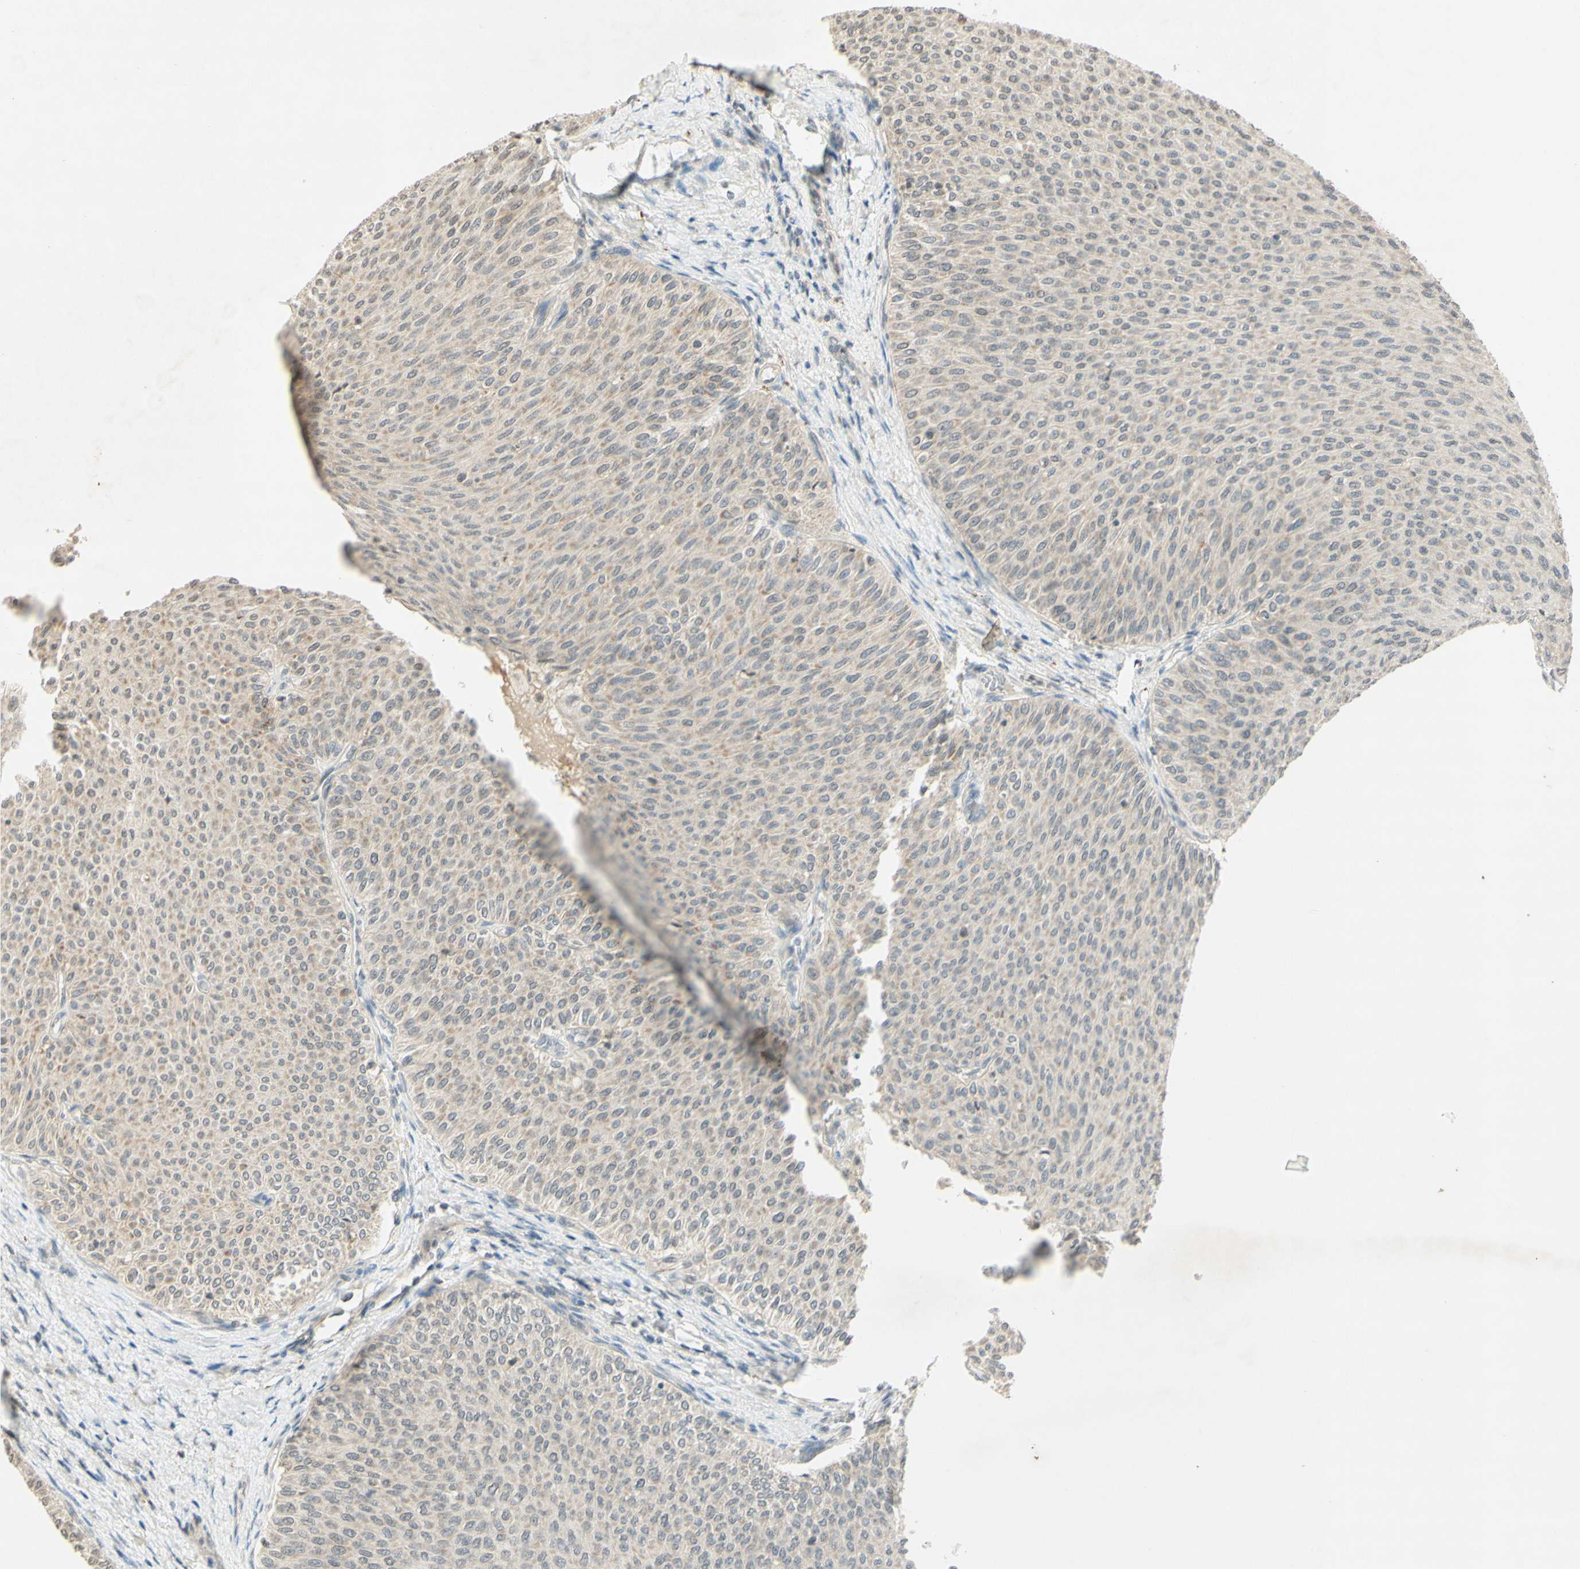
{"staining": {"intensity": "negative", "quantity": "none", "location": "none"}, "tissue": "urothelial cancer", "cell_type": "Tumor cells", "image_type": "cancer", "snomed": [{"axis": "morphology", "description": "Urothelial carcinoma, Low grade"}, {"axis": "topography", "description": "Urinary bladder"}], "caption": "This is an immunohistochemistry (IHC) image of low-grade urothelial carcinoma. There is no positivity in tumor cells.", "gene": "GLI1", "patient": {"sex": "male", "age": 78}}